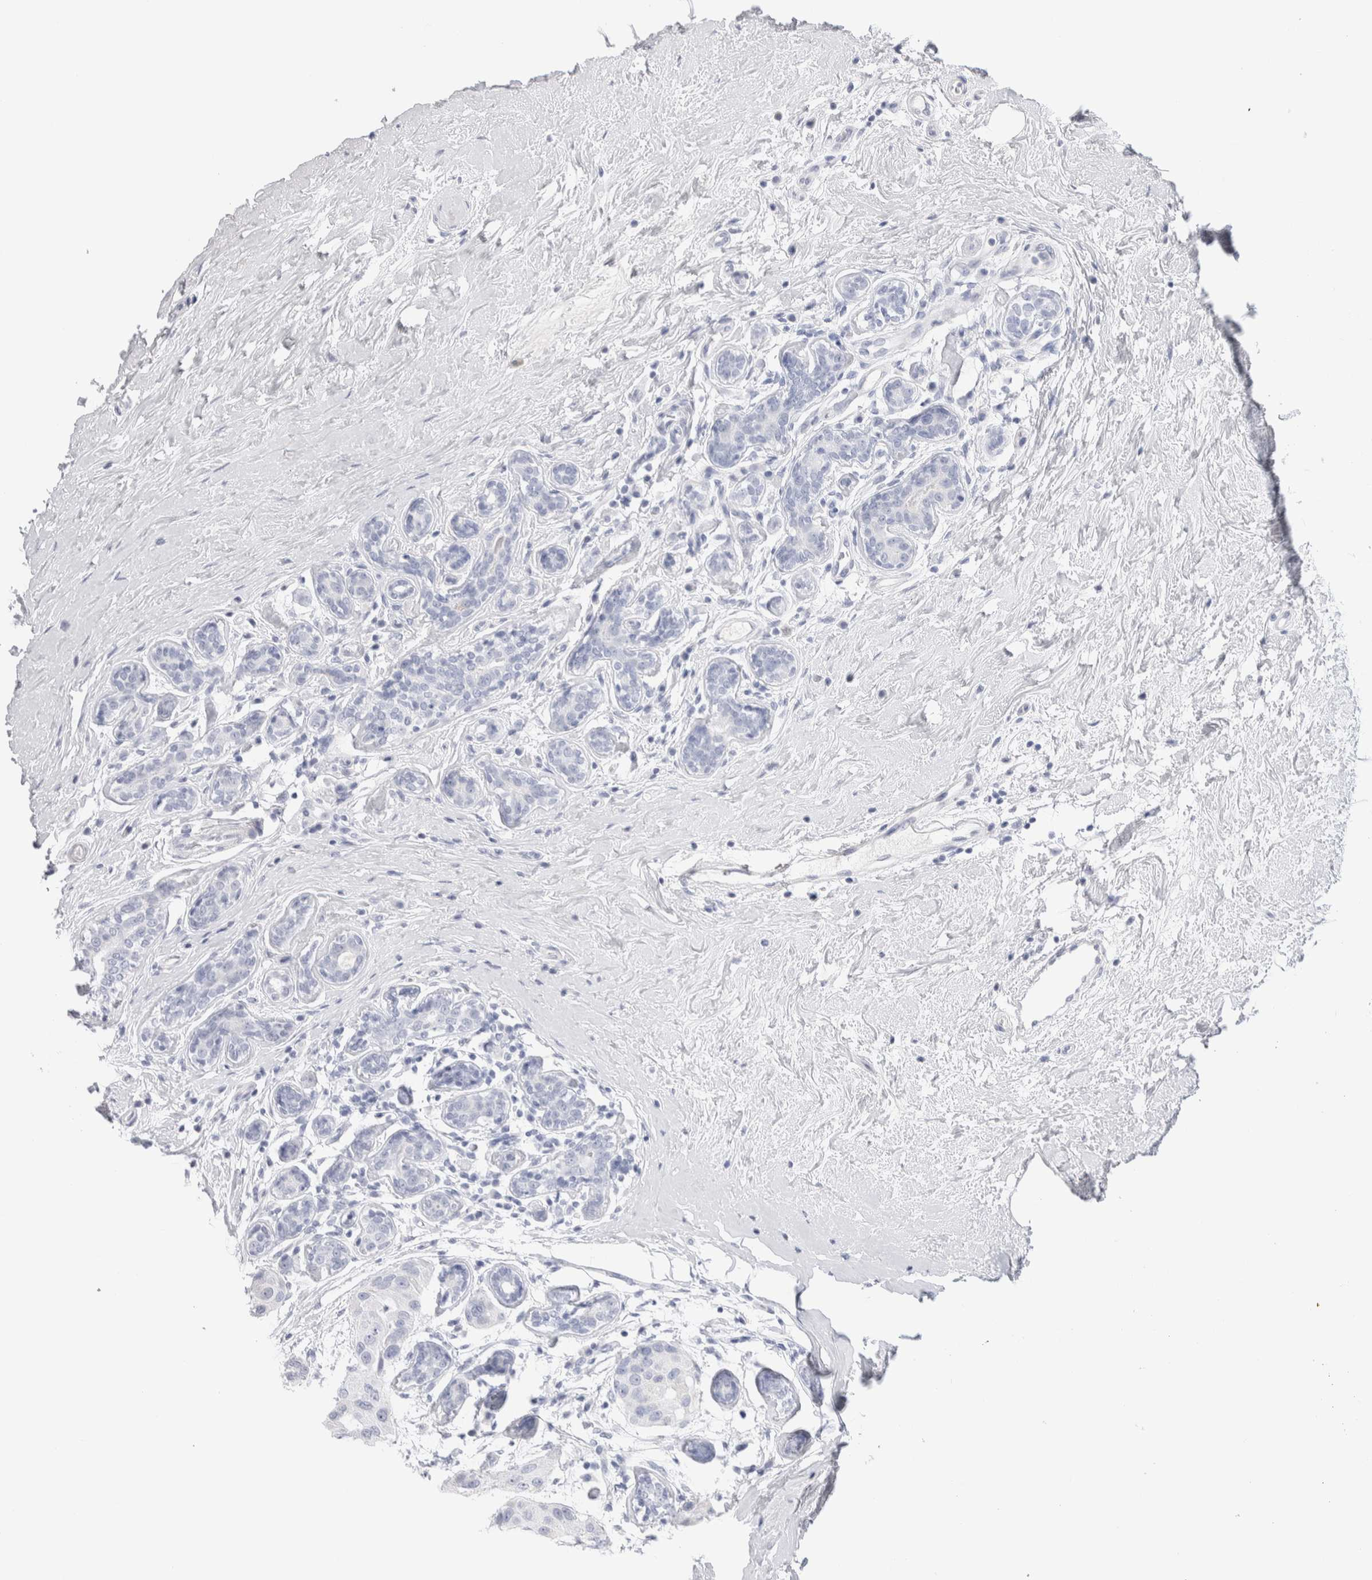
{"staining": {"intensity": "negative", "quantity": "none", "location": "none"}, "tissue": "breast cancer", "cell_type": "Tumor cells", "image_type": "cancer", "snomed": [{"axis": "morphology", "description": "Normal tissue, NOS"}, {"axis": "morphology", "description": "Duct carcinoma"}, {"axis": "topography", "description": "Breast"}], "caption": "A histopathology image of breast cancer (intraductal carcinoma) stained for a protein demonstrates no brown staining in tumor cells.", "gene": "GDA", "patient": {"sex": "female", "age": 39}}